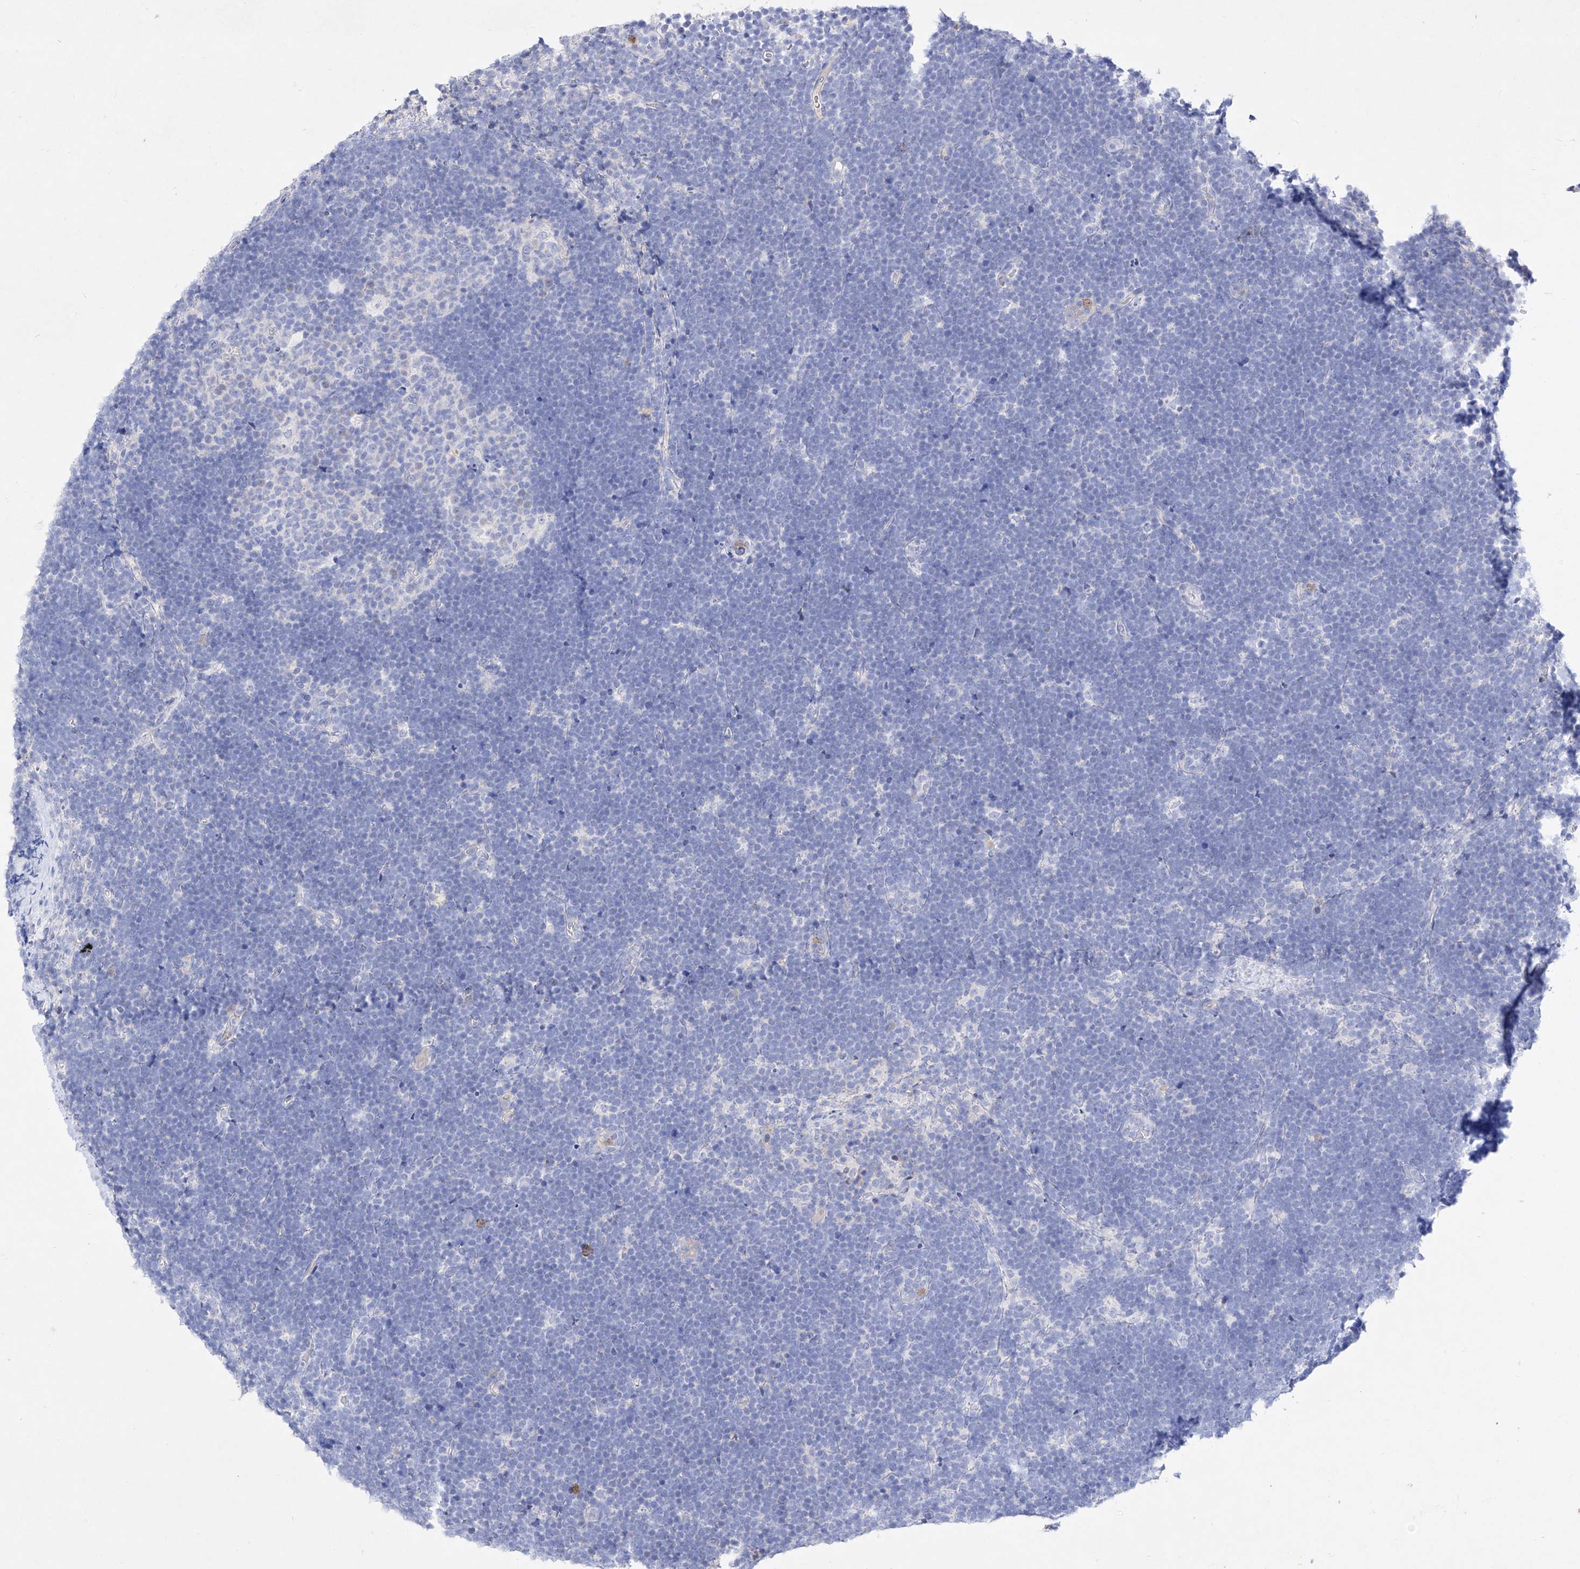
{"staining": {"intensity": "negative", "quantity": "none", "location": "none"}, "tissue": "lymphoma", "cell_type": "Tumor cells", "image_type": "cancer", "snomed": [{"axis": "morphology", "description": "Malignant lymphoma, non-Hodgkin's type, High grade"}, {"axis": "topography", "description": "Lymph node"}], "caption": "Tumor cells are negative for protein expression in human lymphoma. (DAB immunohistochemistry (IHC) with hematoxylin counter stain).", "gene": "TM7SF2", "patient": {"sex": "male", "age": 13}}